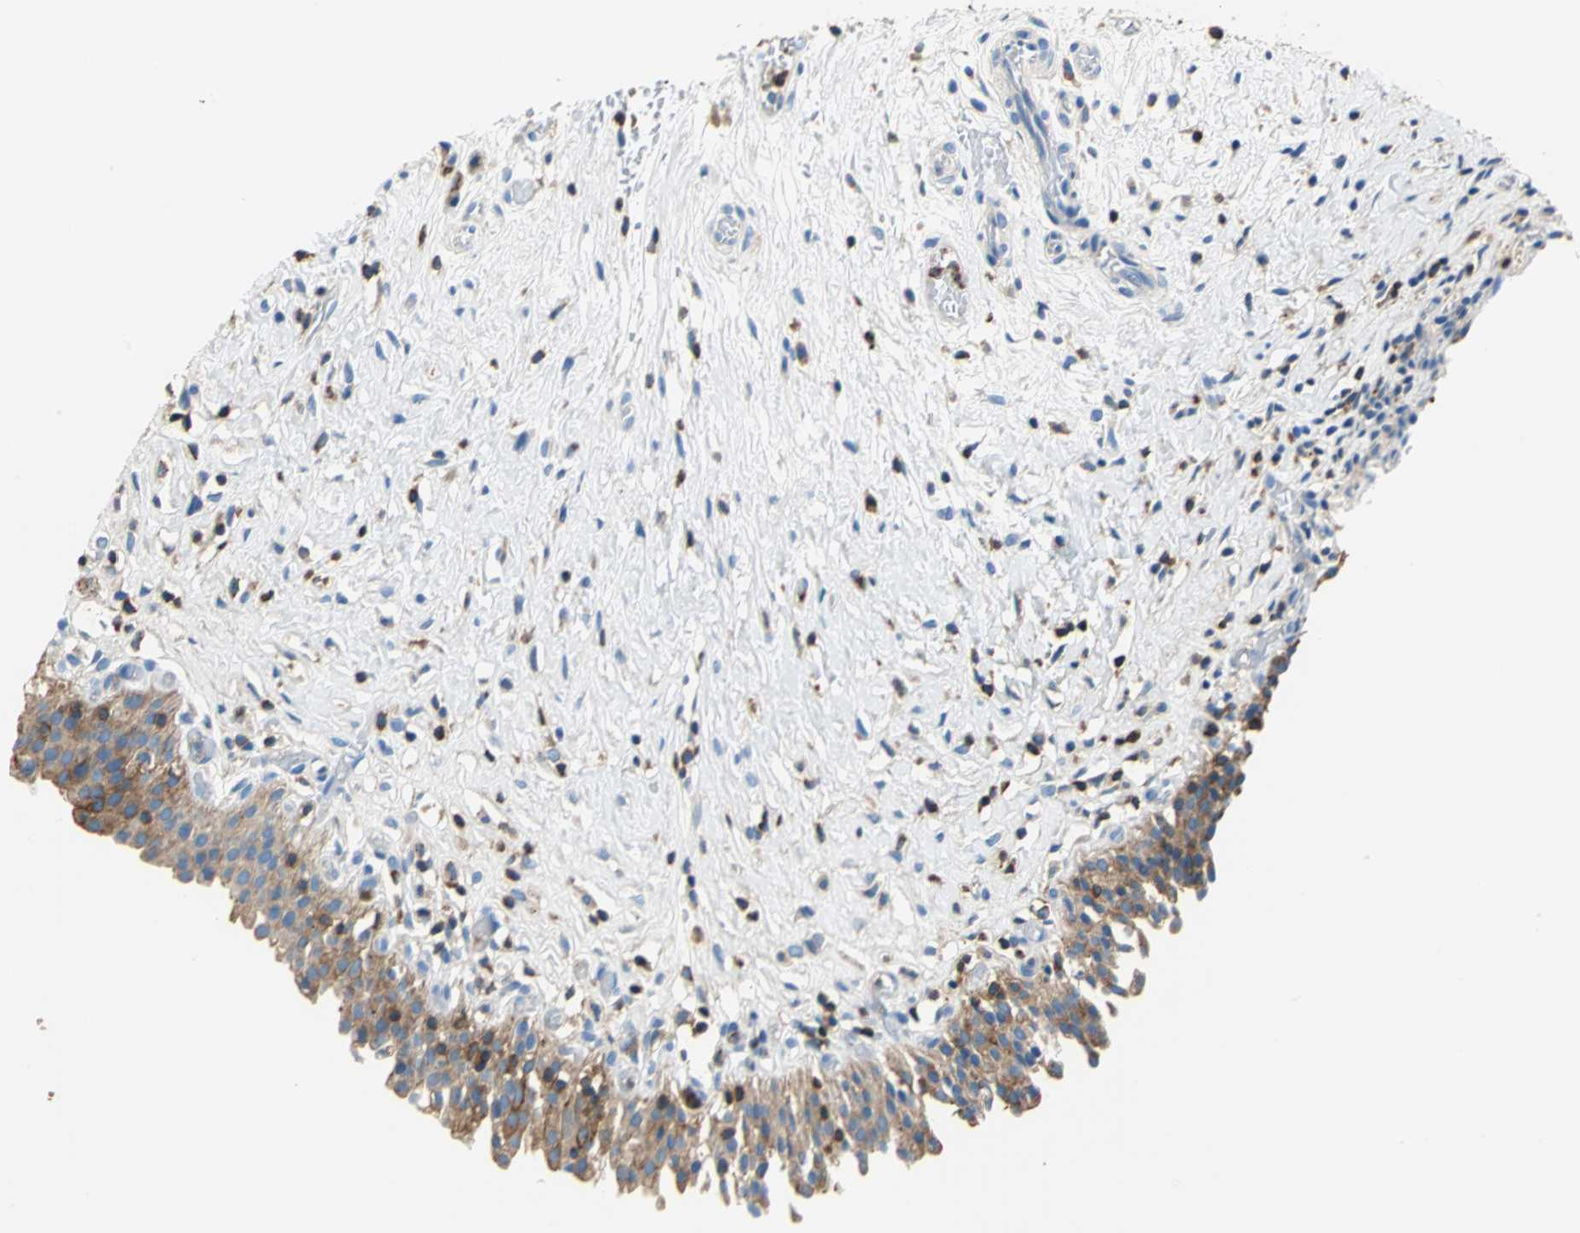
{"staining": {"intensity": "moderate", "quantity": ">75%", "location": "cytoplasmic/membranous"}, "tissue": "urinary bladder", "cell_type": "Urothelial cells", "image_type": "normal", "snomed": [{"axis": "morphology", "description": "Normal tissue, NOS"}, {"axis": "topography", "description": "Urinary bladder"}], "caption": "Immunohistochemistry (IHC) (DAB) staining of unremarkable human urinary bladder displays moderate cytoplasmic/membranous protein positivity in approximately >75% of urothelial cells.", "gene": "SEPTIN11", "patient": {"sex": "male", "age": 51}}